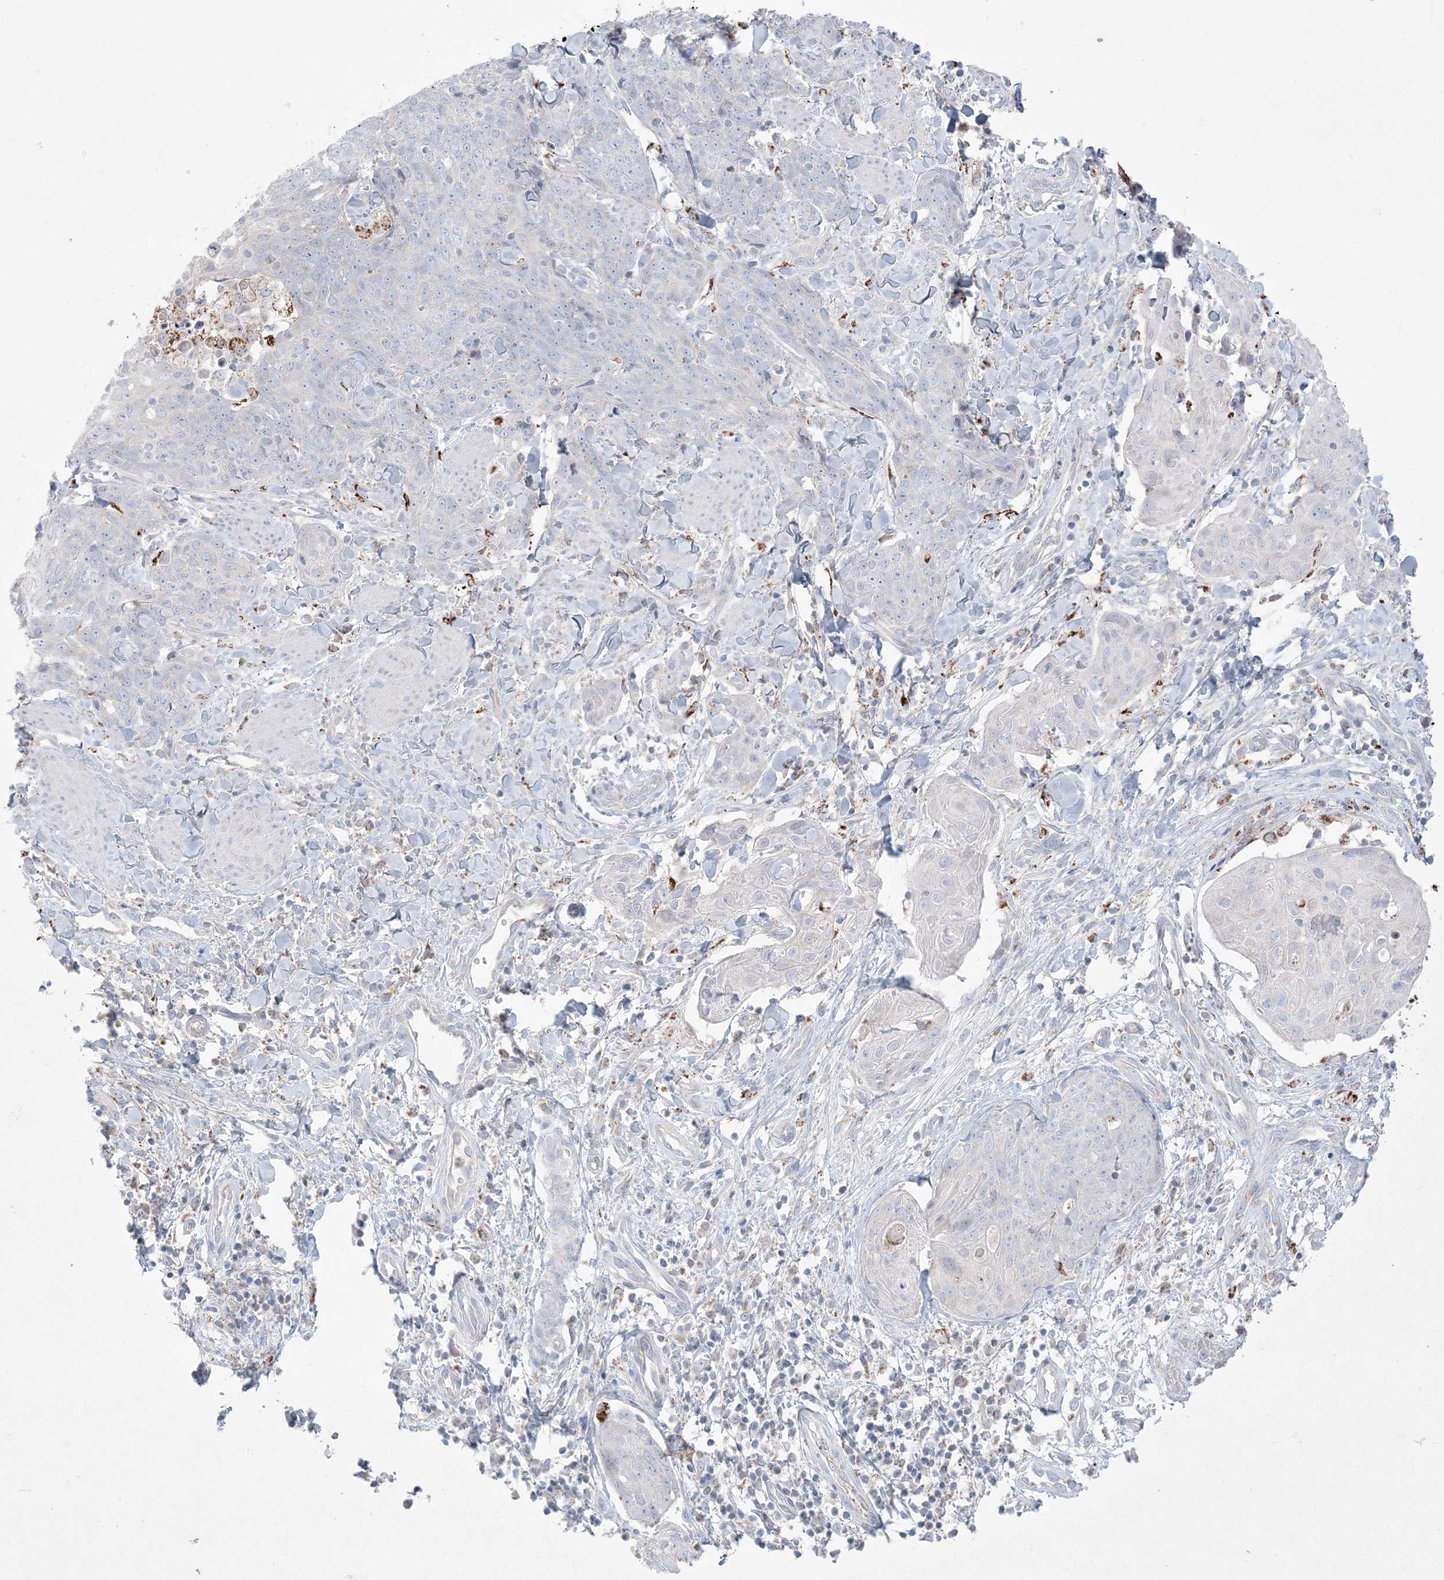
{"staining": {"intensity": "negative", "quantity": "none", "location": "none"}, "tissue": "skin cancer", "cell_type": "Tumor cells", "image_type": "cancer", "snomed": [{"axis": "morphology", "description": "Squamous cell carcinoma, NOS"}, {"axis": "topography", "description": "Skin"}, {"axis": "topography", "description": "Vulva"}], "caption": "High magnification brightfield microscopy of skin cancer stained with DAB (brown) and counterstained with hematoxylin (blue): tumor cells show no significant staining.", "gene": "KCTD6", "patient": {"sex": "female", "age": 85}}